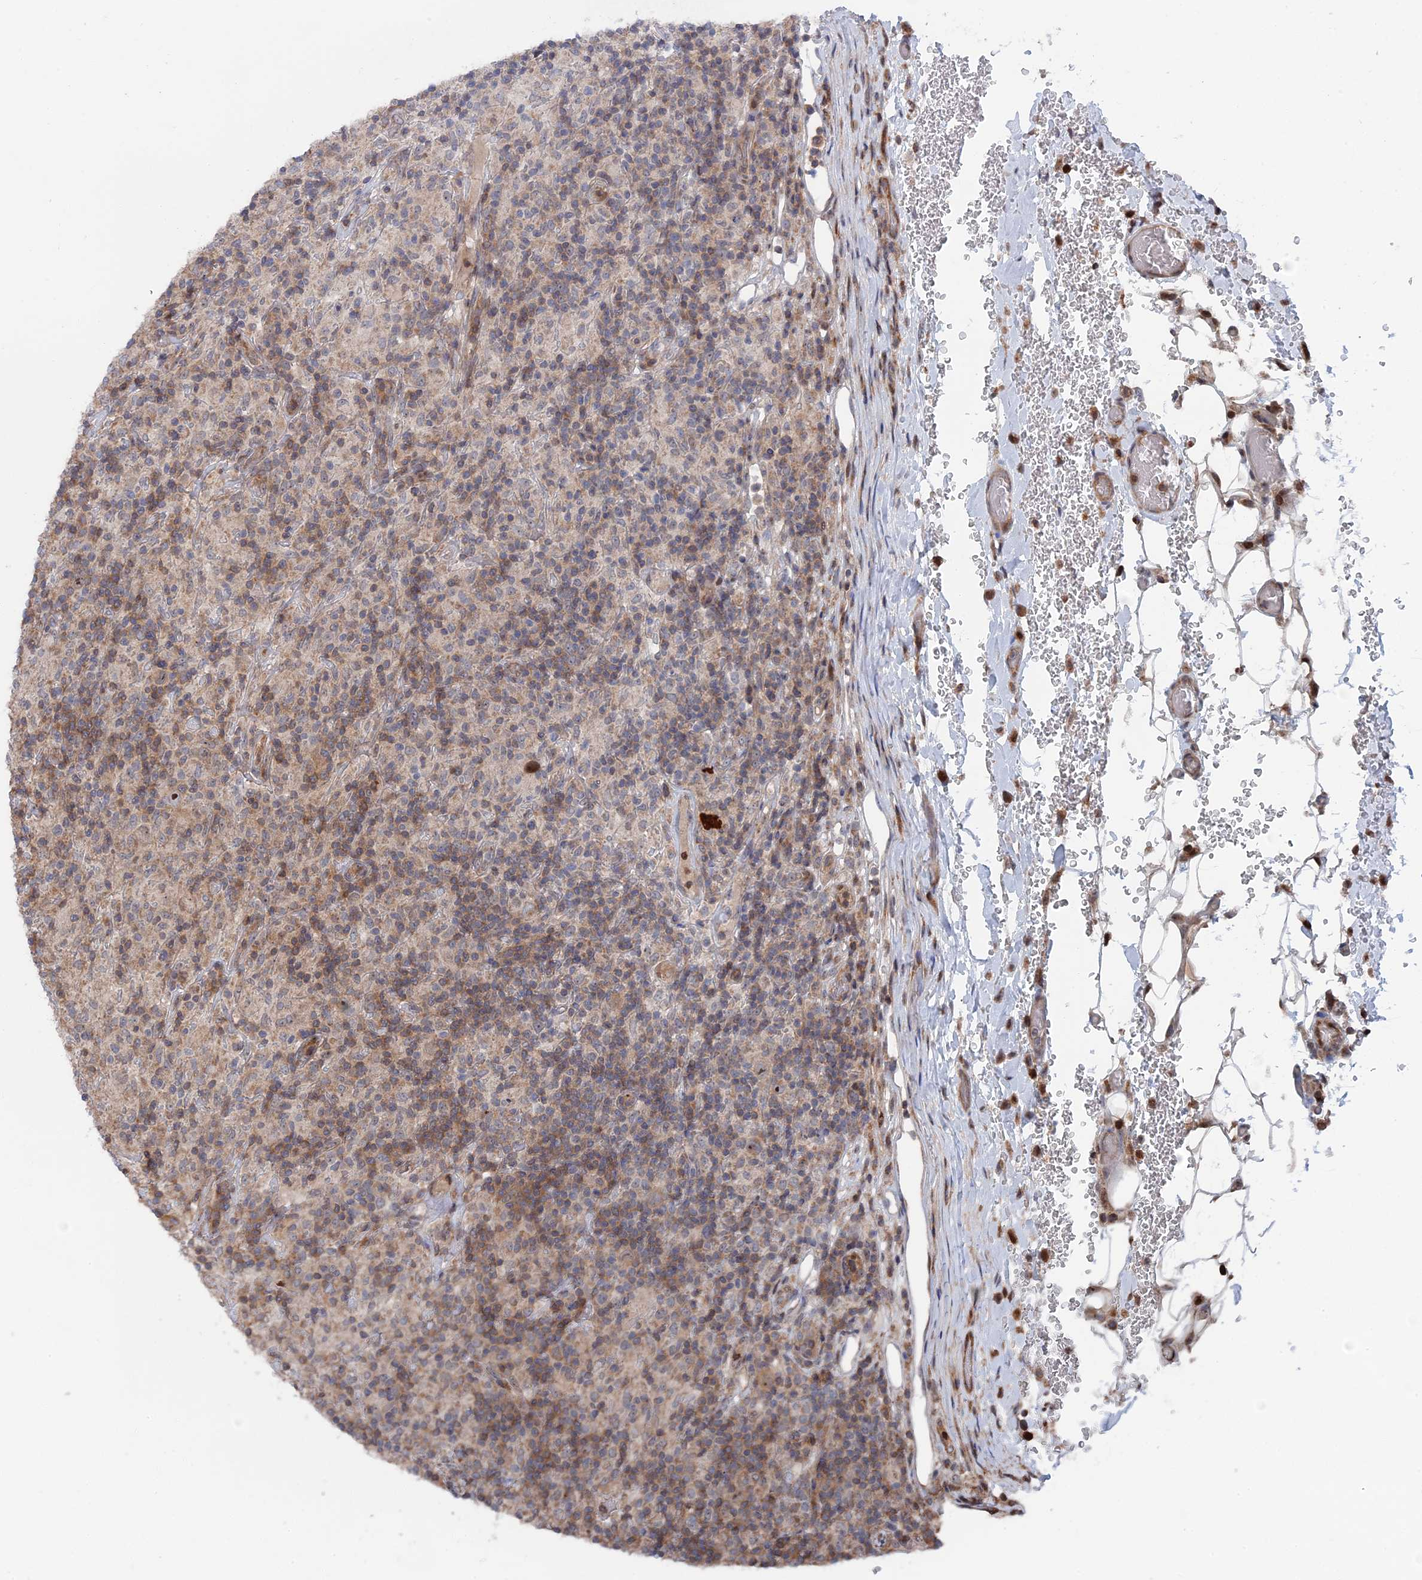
{"staining": {"intensity": "moderate", "quantity": ">75%", "location": "nuclear"}, "tissue": "lymphoma", "cell_type": "Tumor cells", "image_type": "cancer", "snomed": [{"axis": "morphology", "description": "Hodgkin's disease, NOS"}, {"axis": "topography", "description": "Lymph node"}], "caption": "A medium amount of moderate nuclear expression is present in approximately >75% of tumor cells in lymphoma tissue.", "gene": "IL7", "patient": {"sex": "male", "age": 70}}